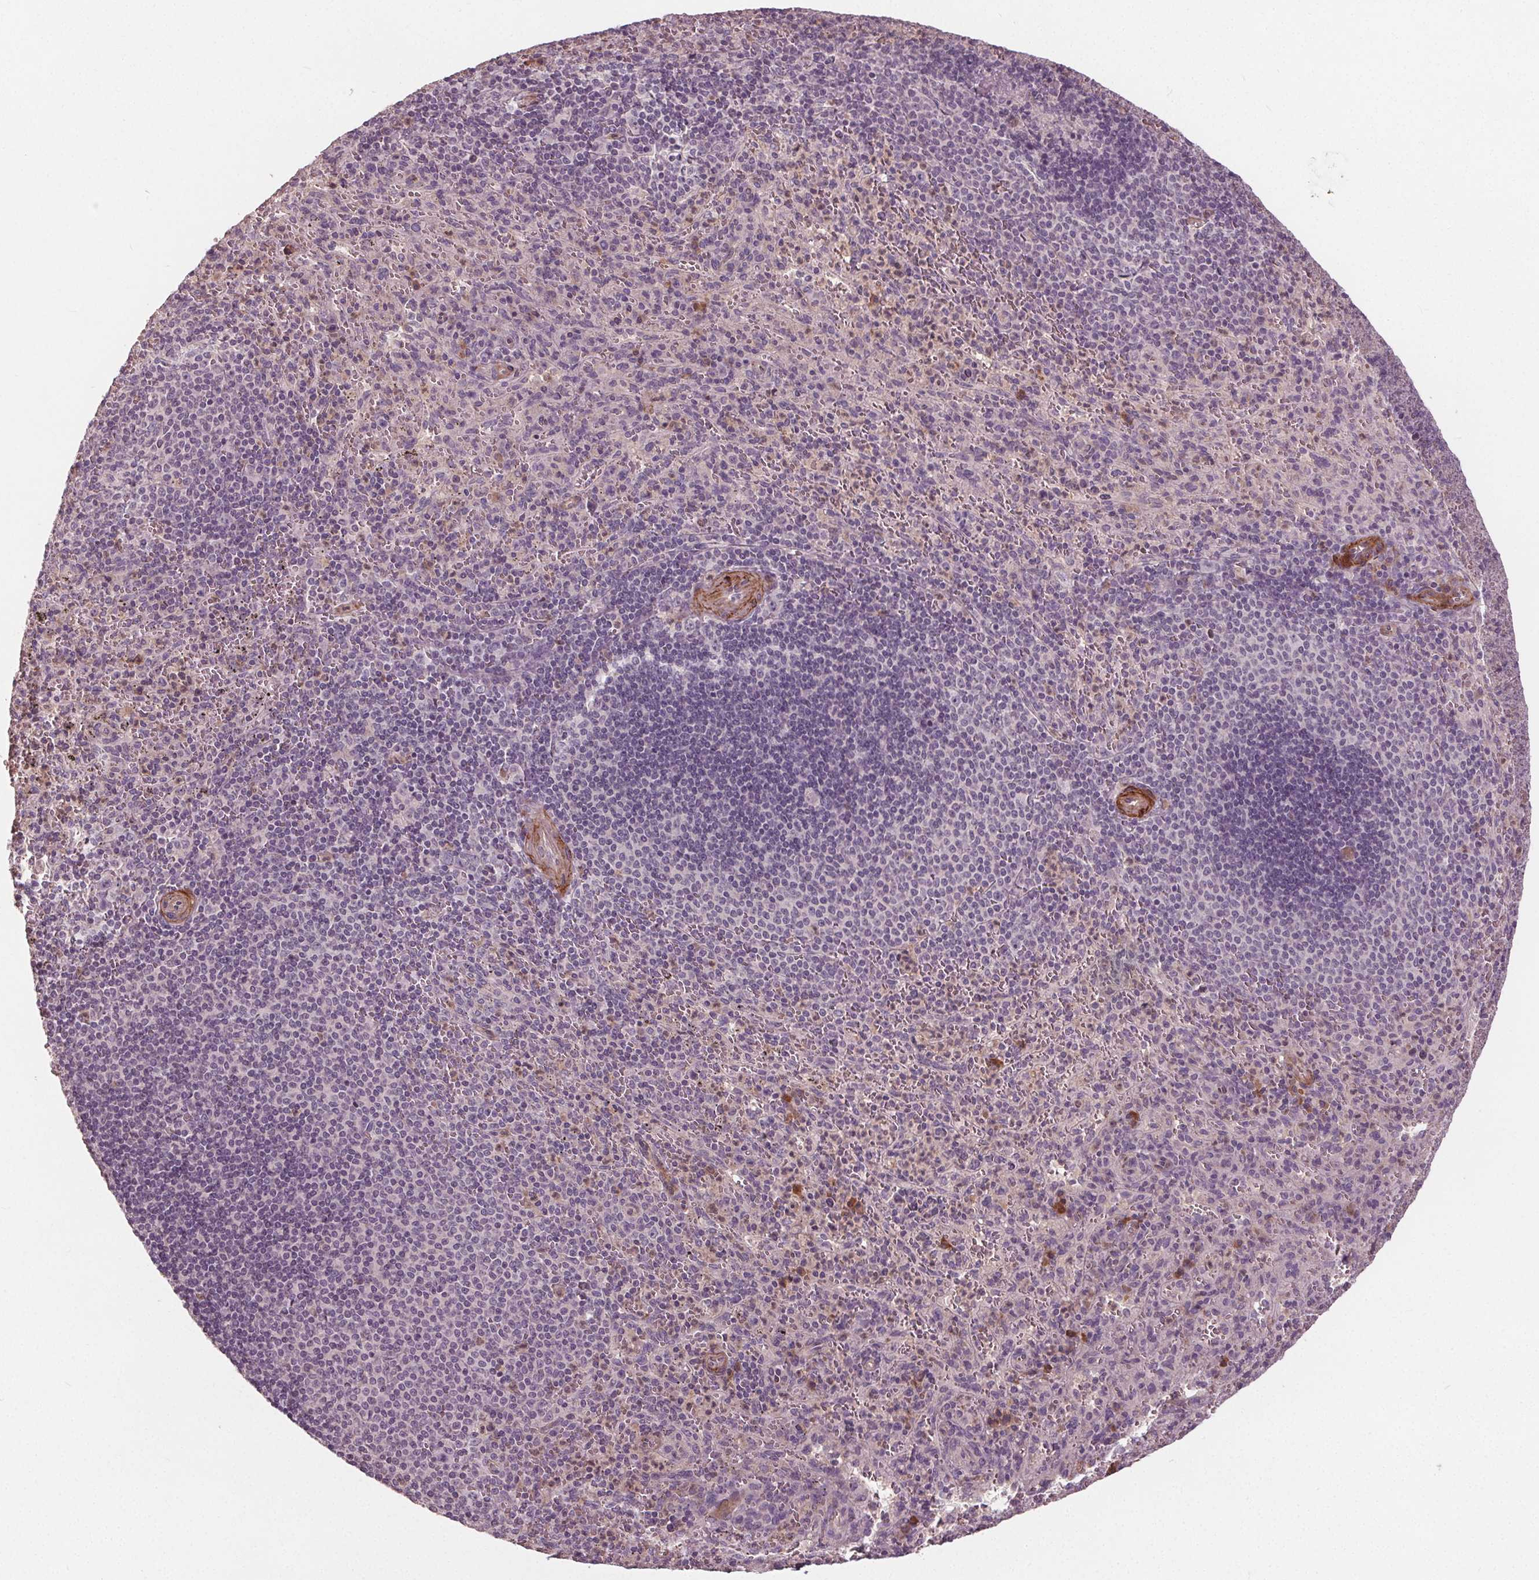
{"staining": {"intensity": "moderate", "quantity": "<25%", "location": "cytoplasmic/membranous"}, "tissue": "spleen", "cell_type": "Cells in red pulp", "image_type": "normal", "snomed": [{"axis": "morphology", "description": "Normal tissue, NOS"}, {"axis": "topography", "description": "Spleen"}], "caption": "Immunohistochemistry micrograph of benign human spleen stained for a protein (brown), which shows low levels of moderate cytoplasmic/membranous expression in about <25% of cells in red pulp.", "gene": "PDGFD", "patient": {"sex": "male", "age": 57}}